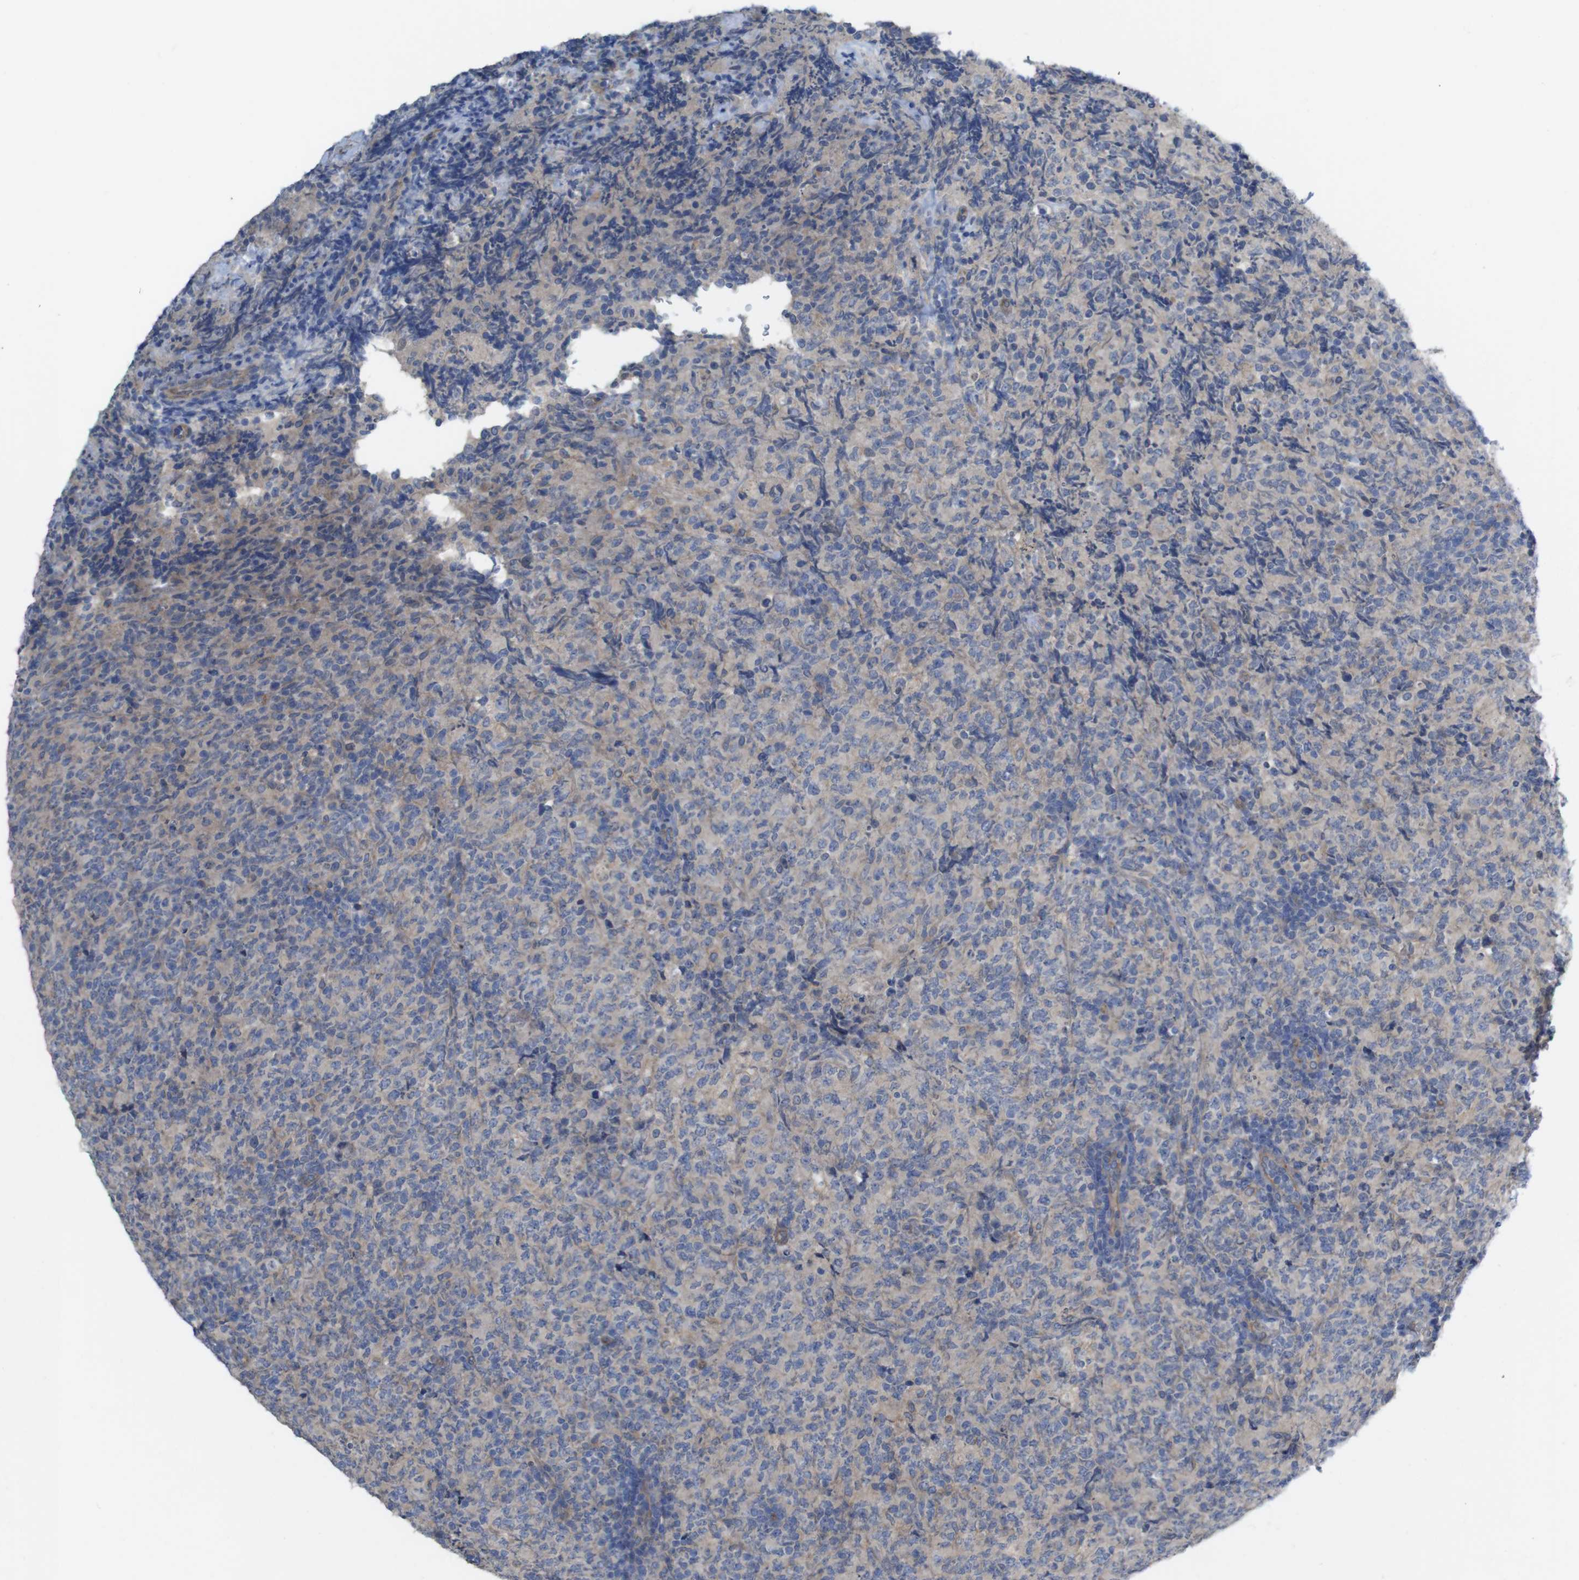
{"staining": {"intensity": "negative", "quantity": "none", "location": "none"}, "tissue": "lymphoma", "cell_type": "Tumor cells", "image_type": "cancer", "snomed": [{"axis": "morphology", "description": "Malignant lymphoma, non-Hodgkin's type, High grade"}, {"axis": "topography", "description": "Tonsil"}], "caption": "High power microscopy histopathology image of an immunohistochemistry (IHC) photomicrograph of lymphoma, revealing no significant staining in tumor cells.", "gene": "KIDINS220", "patient": {"sex": "female", "age": 36}}